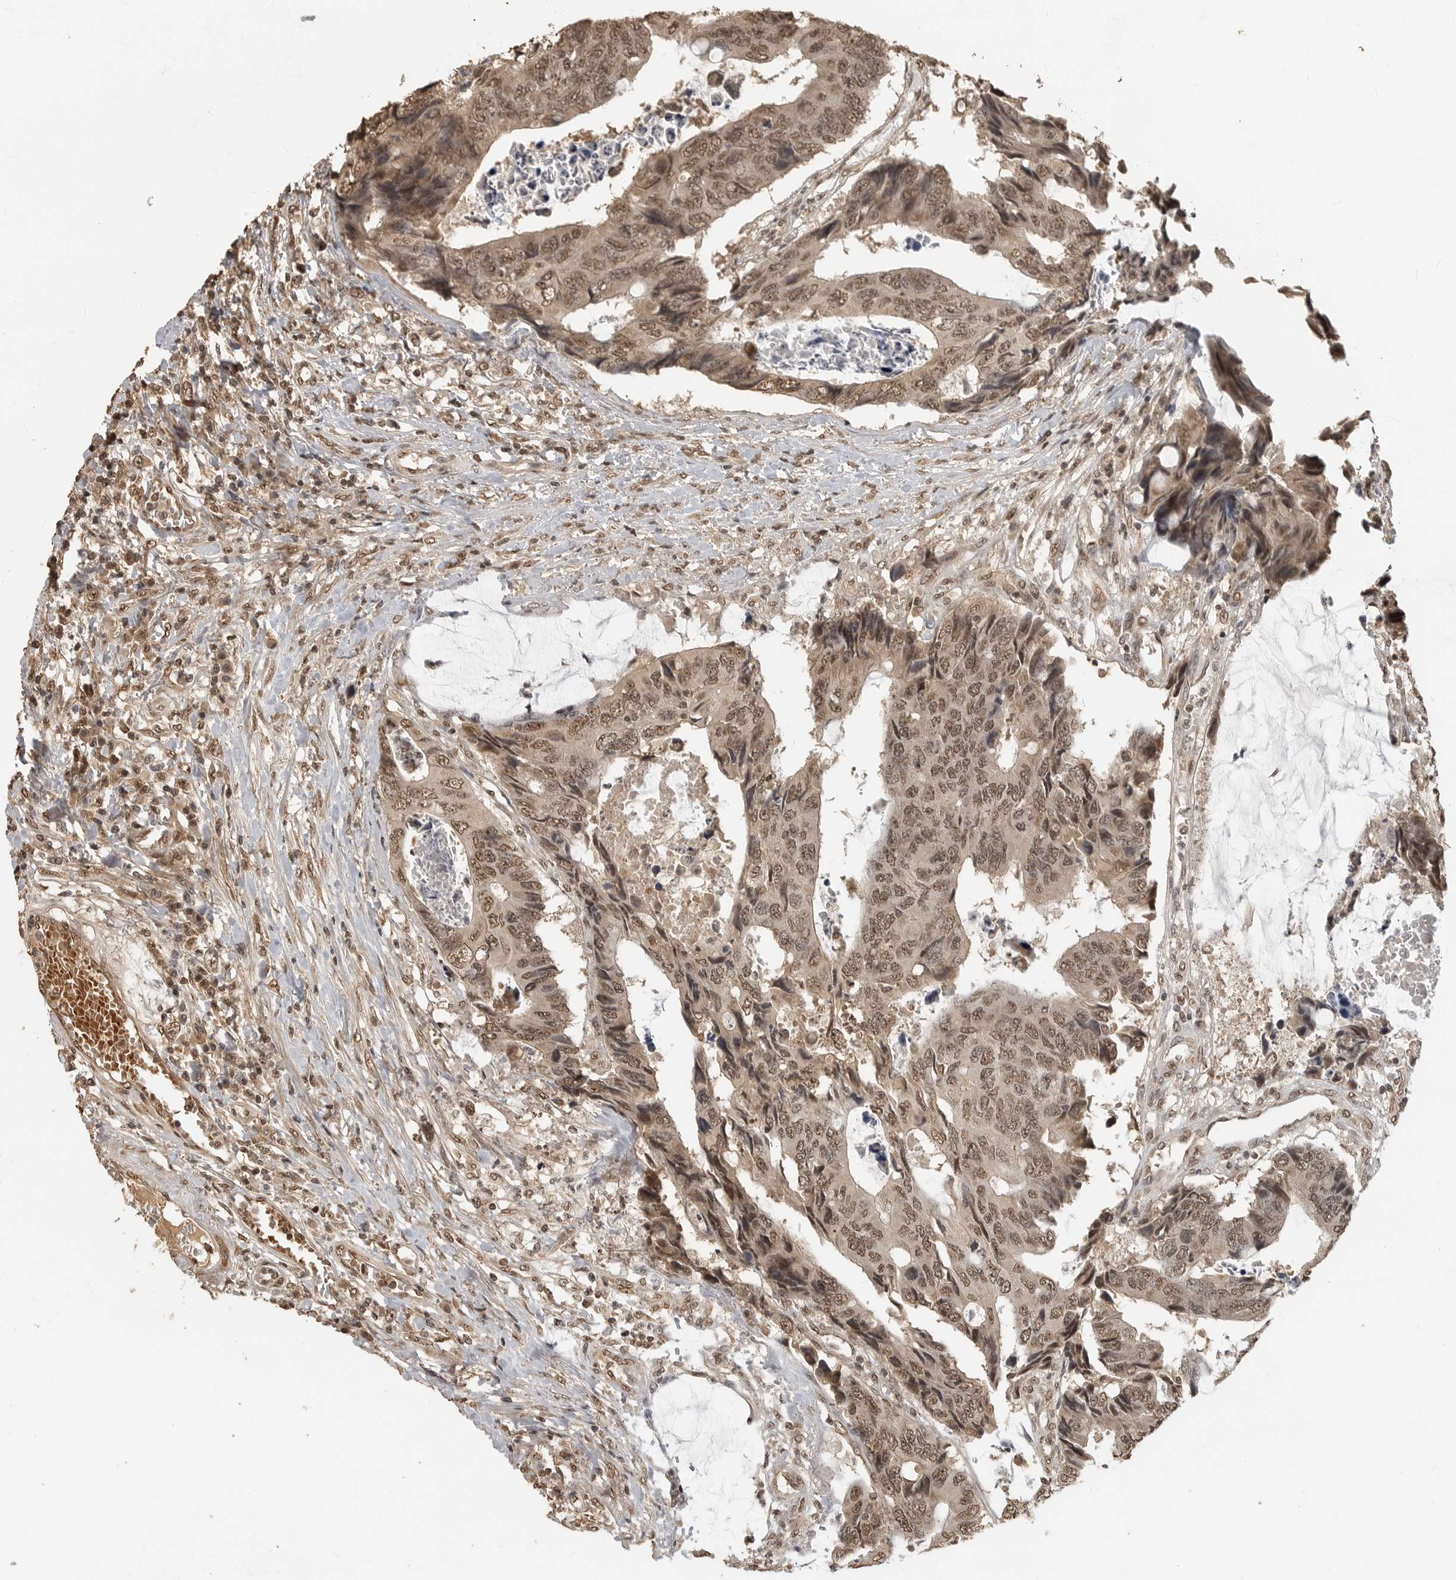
{"staining": {"intensity": "moderate", "quantity": ">75%", "location": "nuclear"}, "tissue": "colorectal cancer", "cell_type": "Tumor cells", "image_type": "cancer", "snomed": [{"axis": "morphology", "description": "Adenocarcinoma, NOS"}, {"axis": "topography", "description": "Rectum"}], "caption": "Immunohistochemistry (IHC) histopathology image of neoplastic tissue: colorectal cancer stained using immunohistochemistry demonstrates medium levels of moderate protein expression localized specifically in the nuclear of tumor cells, appearing as a nuclear brown color.", "gene": "CLOCK", "patient": {"sex": "male", "age": 84}}